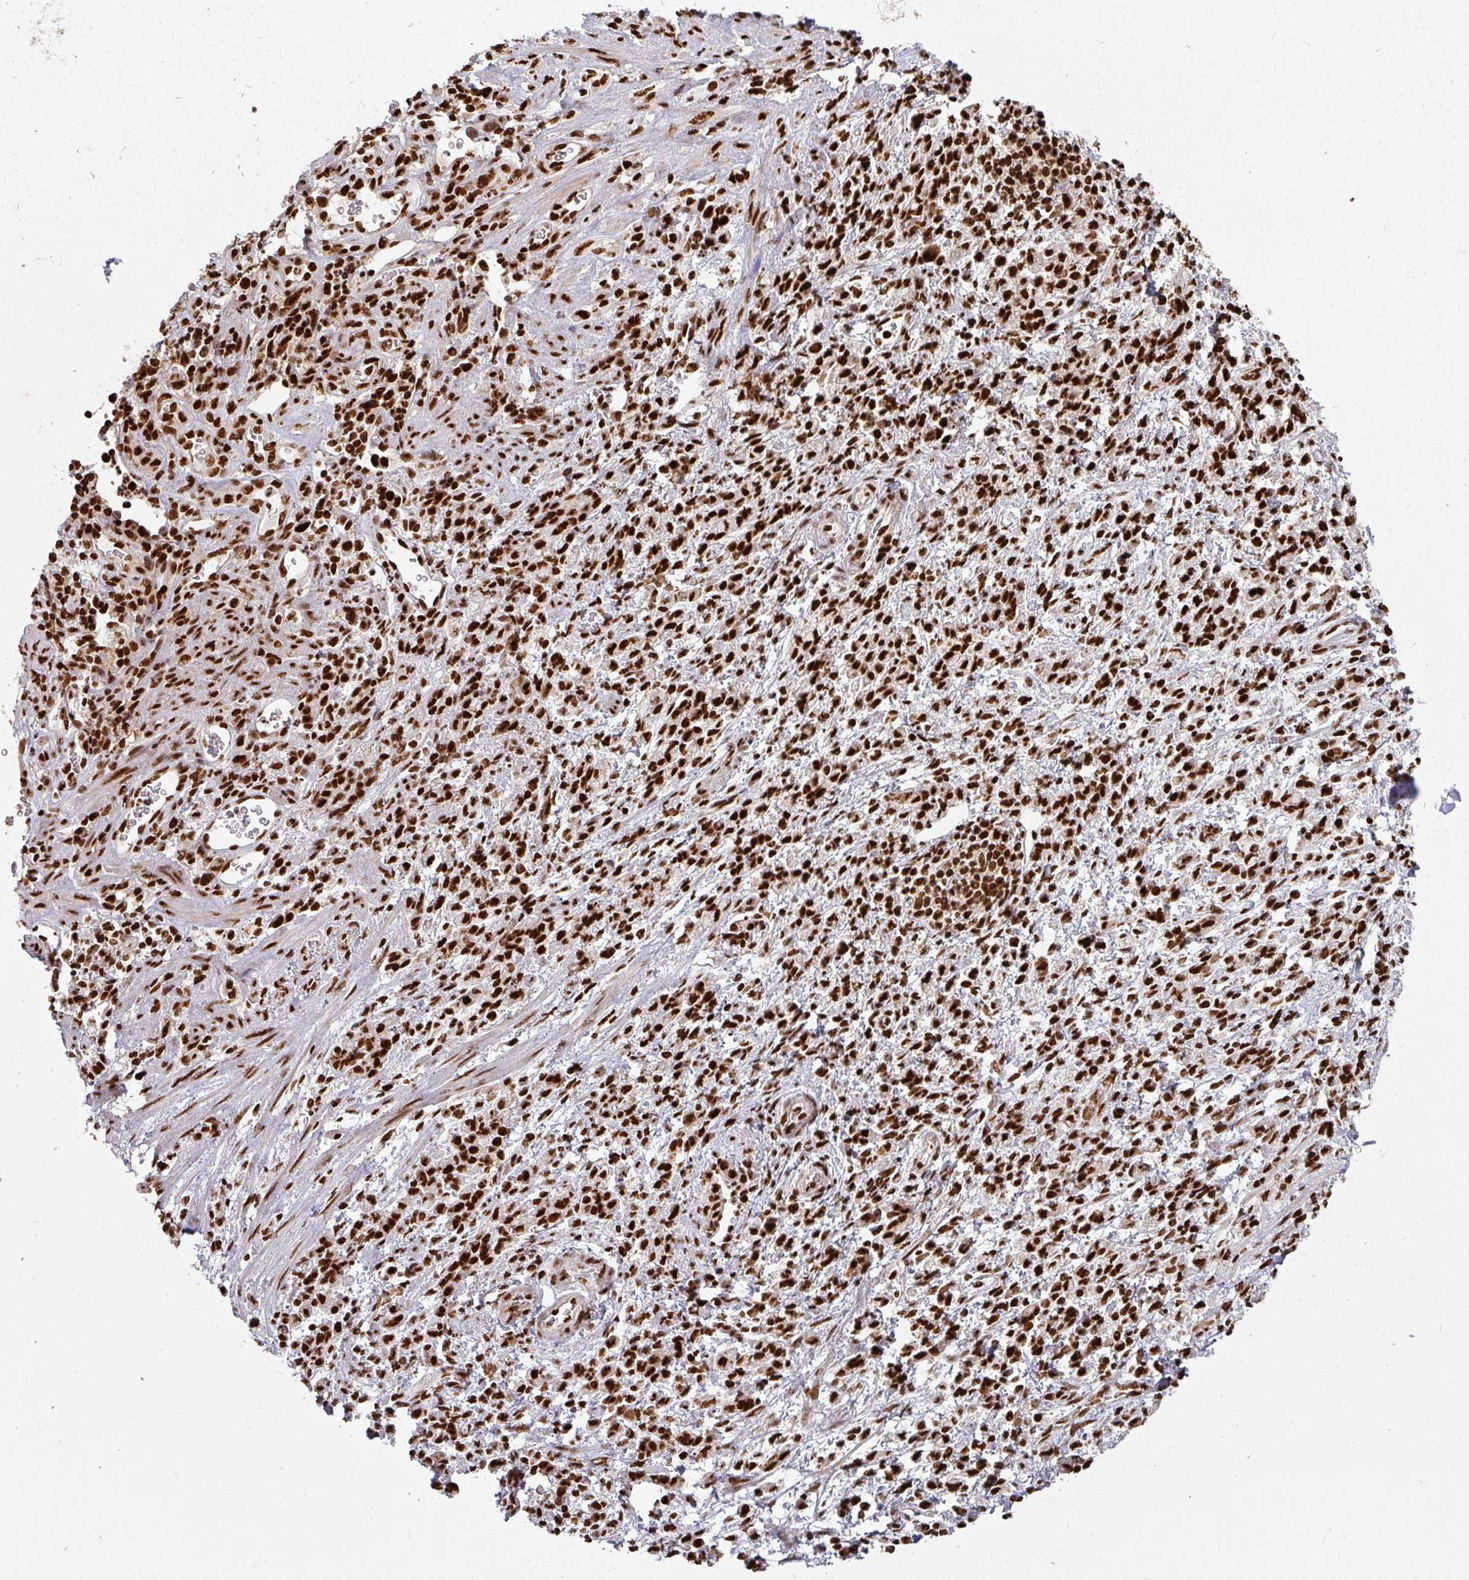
{"staining": {"intensity": "strong", "quantity": ">75%", "location": "nuclear"}, "tissue": "stomach cancer", "cell_type": "Tumor cells", "image_type": "cancer", "snomed": [{"axis": "morphology", "description": "Adenocarcinoma, NOS"}, {"axis": "topography", "description": "Stomach"}], "caption": "Immunohistochemistry (DAB) staining of human stomach cancer exhibits strong nuclear protein expression in about >75% of tumor cells.", "gene": "SIK3", "patient": {"sex": "male", "age": 77}}